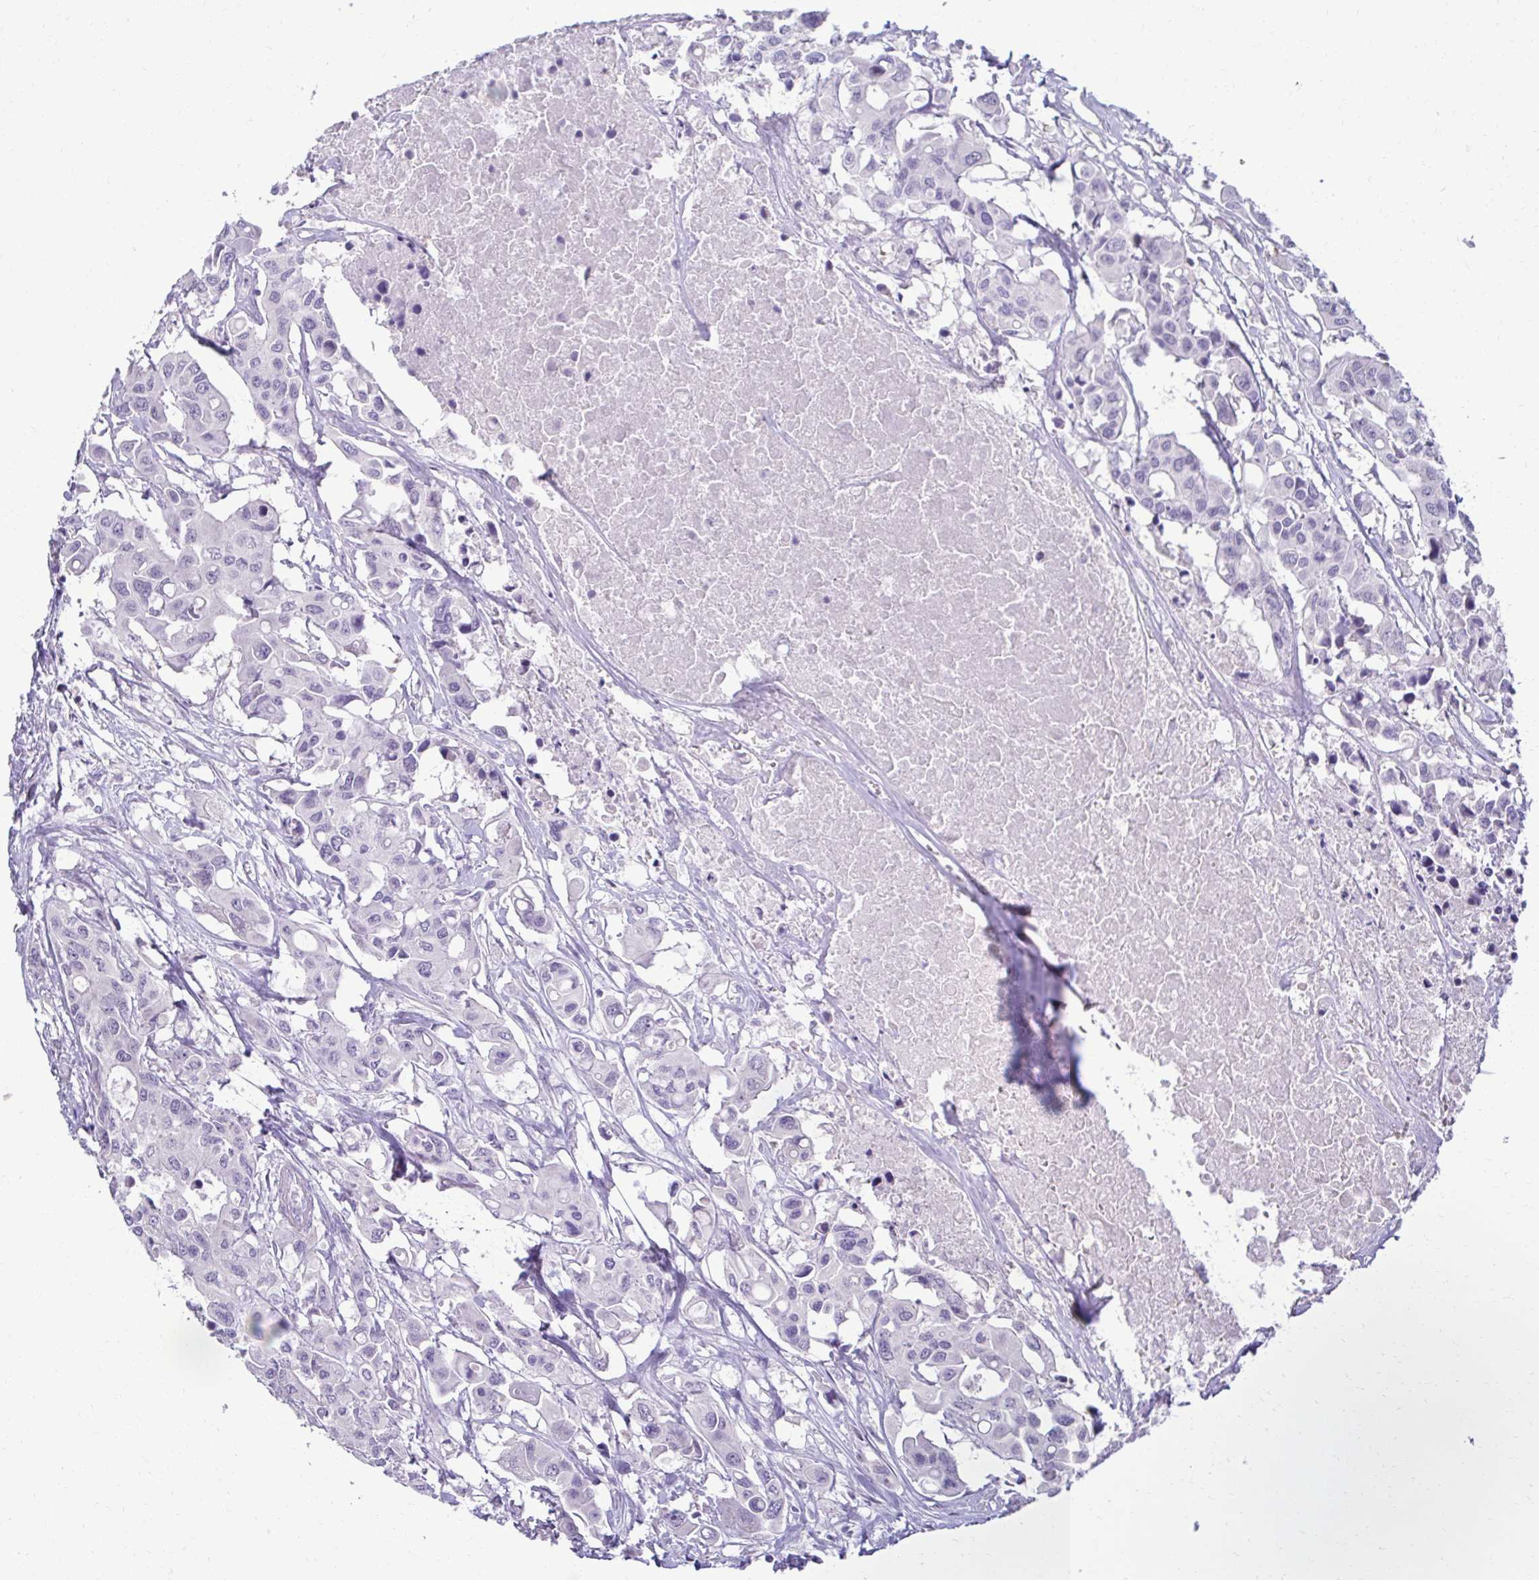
{"staining": {"intensity": "negative", "quantity": "none", "location": "none"}, "tissue": "colorectal cancer", "cell_type": "Tumor cells", "image_type": "cancer", "snomed": [{"axis": "morphology", "description": "Adenocarcinoma, NOS"}, {"axis": "topography", "description": "Colon"}], "caption": "High magnification brightfield microscopy of colorectal cancer (adenocarcinoma) stained with DAB (brown) and counterstained with hematoxylin (blue): tumor cells show no significant positivity. (Brightfield microscopy of DAB (3,3'-diaminobenzidine) immunohistochemistry (IHC) at high magnification).", "gene": "SLC30A3", "patient": {"sex": "male", "age": 77}}